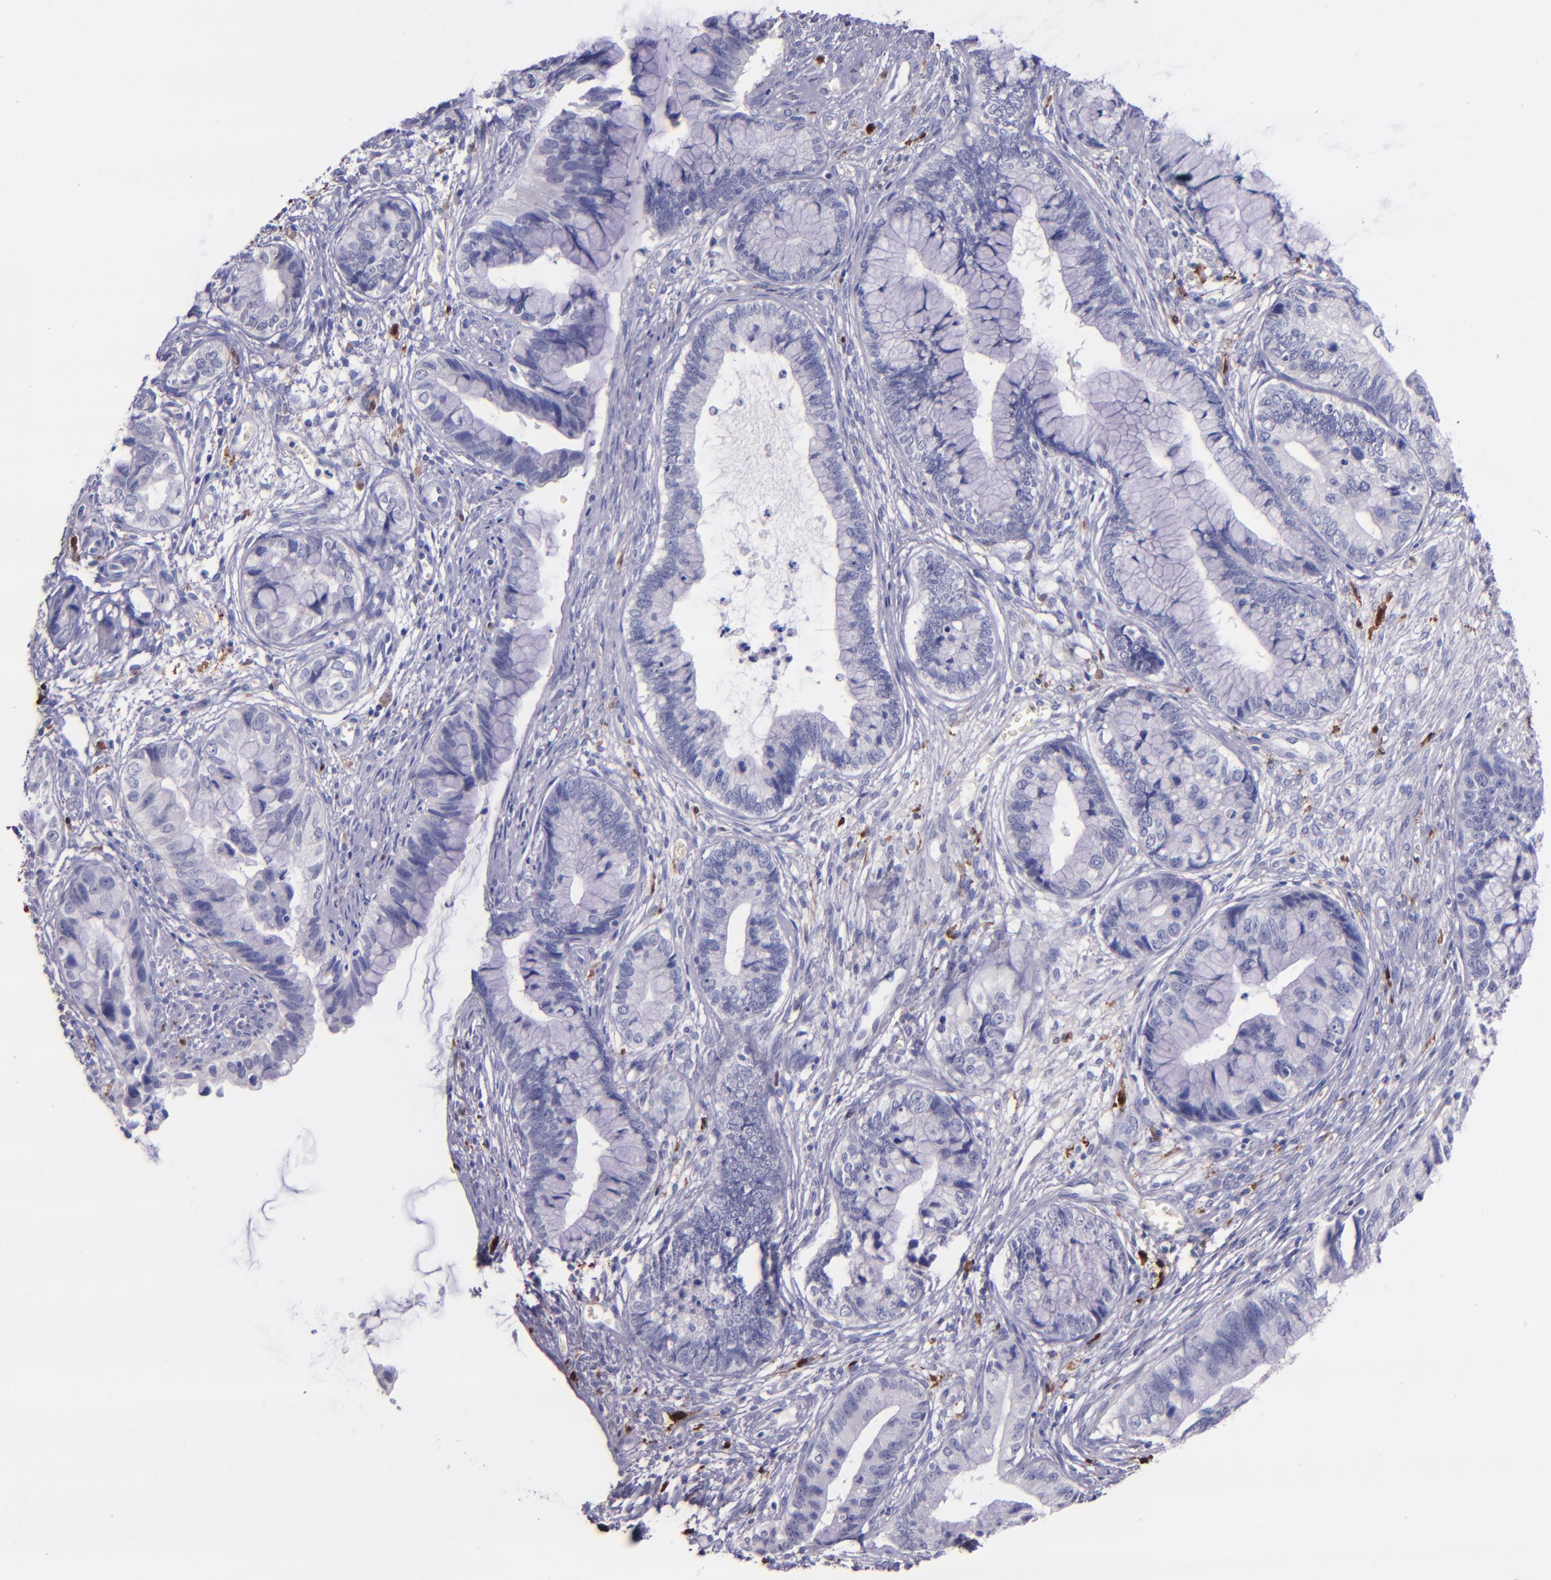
{"staining": {"intensity": "negative", "quantity": "none", "location": "none"}, "tissue": "cervical cancer", "cell_type": "Tumor cells", "image_type": "cancer", "snomed": [{"axis": "morphology", "description": "Adenocarcinoma, NOS"}, {"axis": "topography", "description": "Cervix"}], "caption": "Photomicrograph shows no significant protein staining in tumor cells of cervical adenocarcinoma.", "gene": "F13A1", "patient": {"sex": "female", "age": 44}}